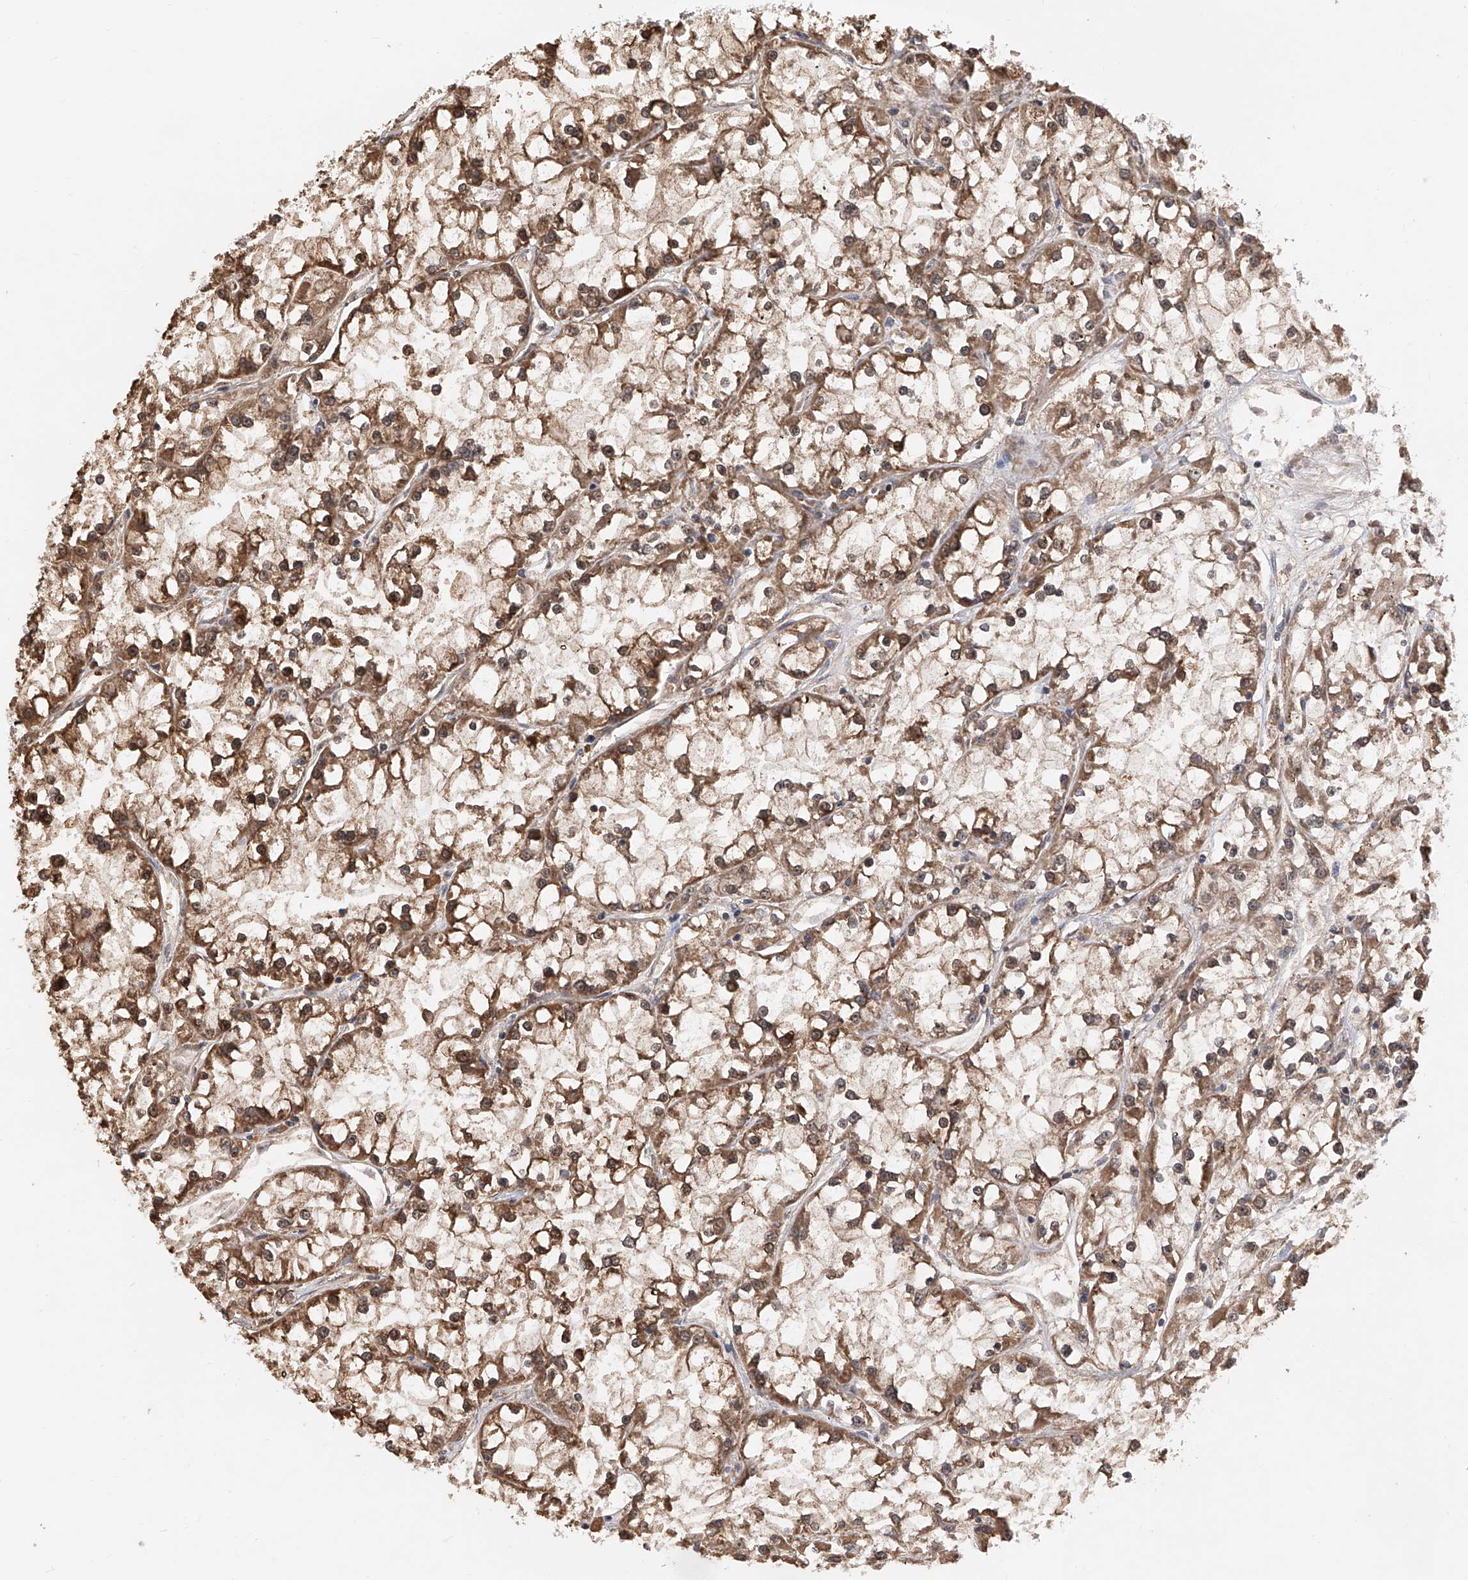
{"staining": {"intensity": "moderate", "quantity": ">75%", "location": "cytoplasmic/membranous,nuclear"}, "tissue": "renal cancer", "cell_type": "Tumor cells", "image_type": "cancer", "snomed": [{"axis": "morphology", "description": "Adenocarcinoma, NOS"}, {"axis": "topography", "description": "Kidney"}], "caption": "This histopathology image displays immunohistochemistry staining of human adenocarcinoma (renal), with medium moderate cytoplasmic/membranous and nuclear expression in about >75% of tumor cells.", "gene": "GMDS", "patient": {"sex": "female", "age": 52}}